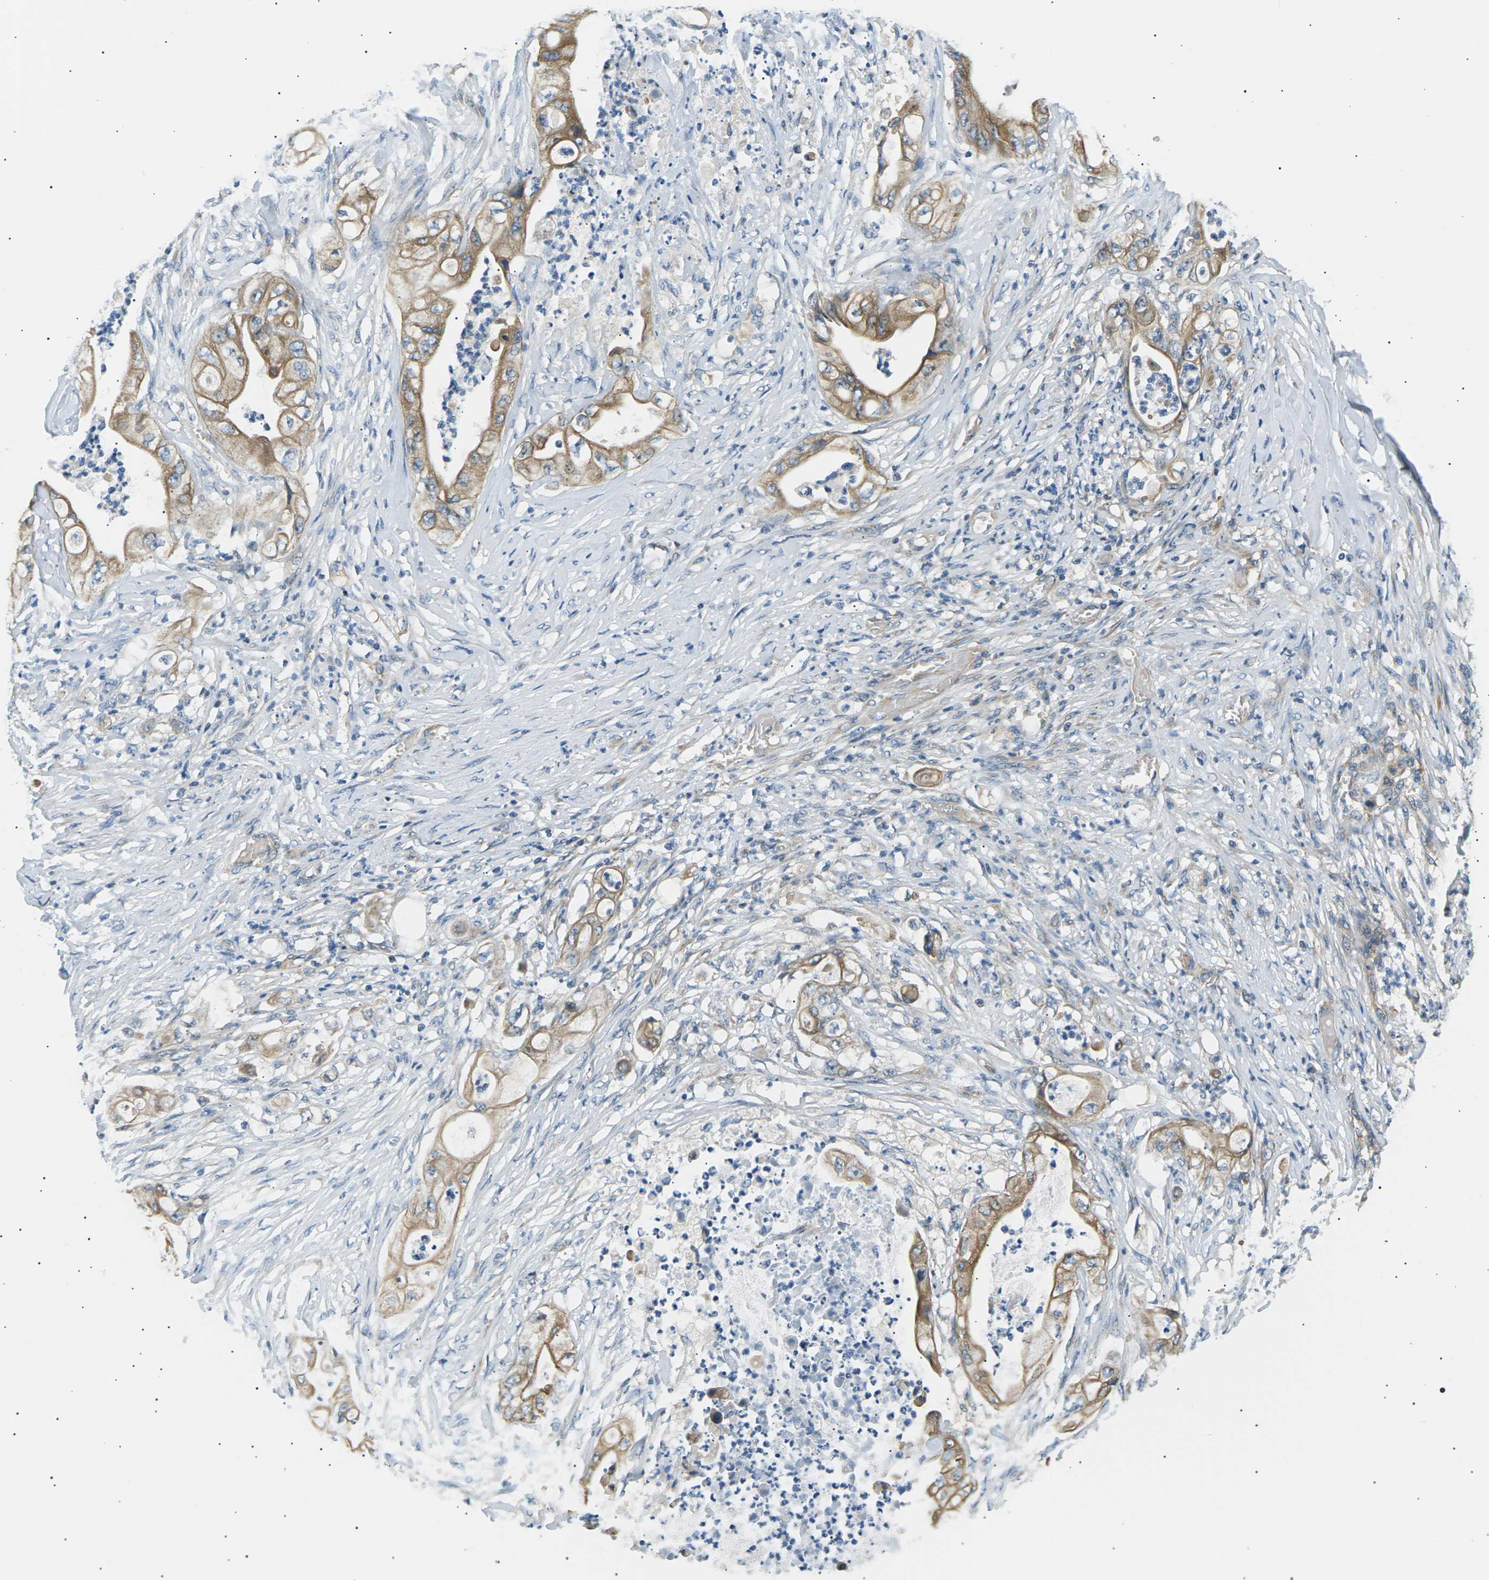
{"staining": {"intensity": "moderate", "quantity": ">75%", "location": "cytoplasmic/membranous"}, "tissue": "stomach cancer", "cell_type": "Tumor cells", "image_type": "cancer", "snomed": [{"axis": "morphology", "description": "Adenocarcinoma, NOS"}, {"axis": "topography", "description": "Stomach"}], "caption": "Adenocarcinoma (stomach) stained for a protein exhibits moderate cytoplasmic/membranous positivity in tumor cells. (Stains: DAB in brown, nuclei in blue, Microscopy: brightfield microscopy at high magnification).", "gene": "TBC1D8", "patient": {"sex": "female", "age": 73}}